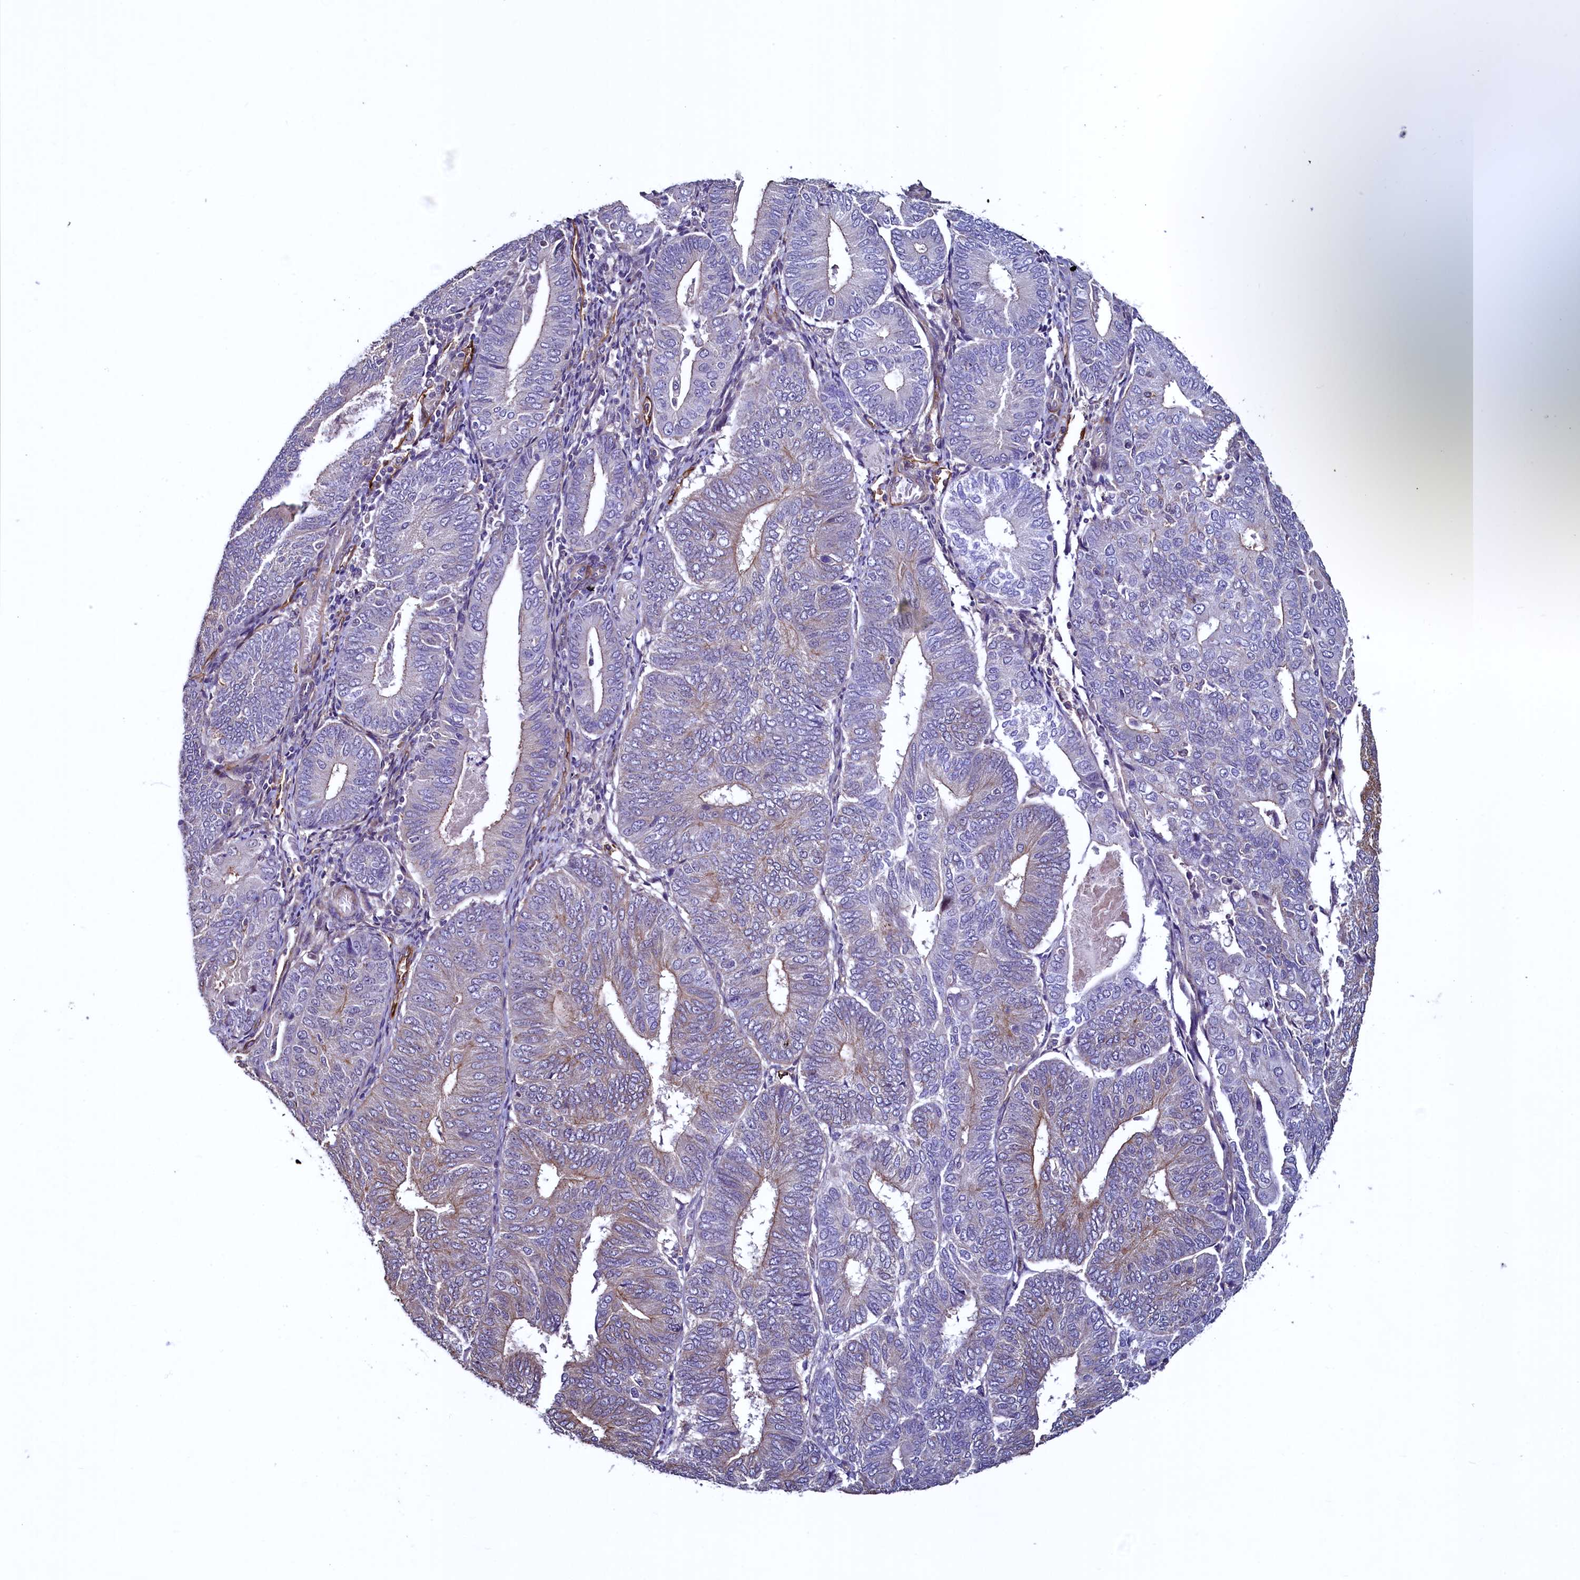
{"staining": {"intensity": "weak", "quantity": "<25%", "location": "cytoplasmic/membranous"}, "tissue": "endometrial cancer", "cell_type": "Tumor cells", "image_type": "cancer", "snomed": [{"axis": "morphology", "description": "Adenocarcinoma, NOS"}, {"axis": "topography", "description": "Endometrium"}], "caption": "This is an immunohistochemistry image of endometrial adenocarcinoma. There is no expression in tumor cells.", "gene": "PALM", "patient": {"sex": "female", "age": 81}}